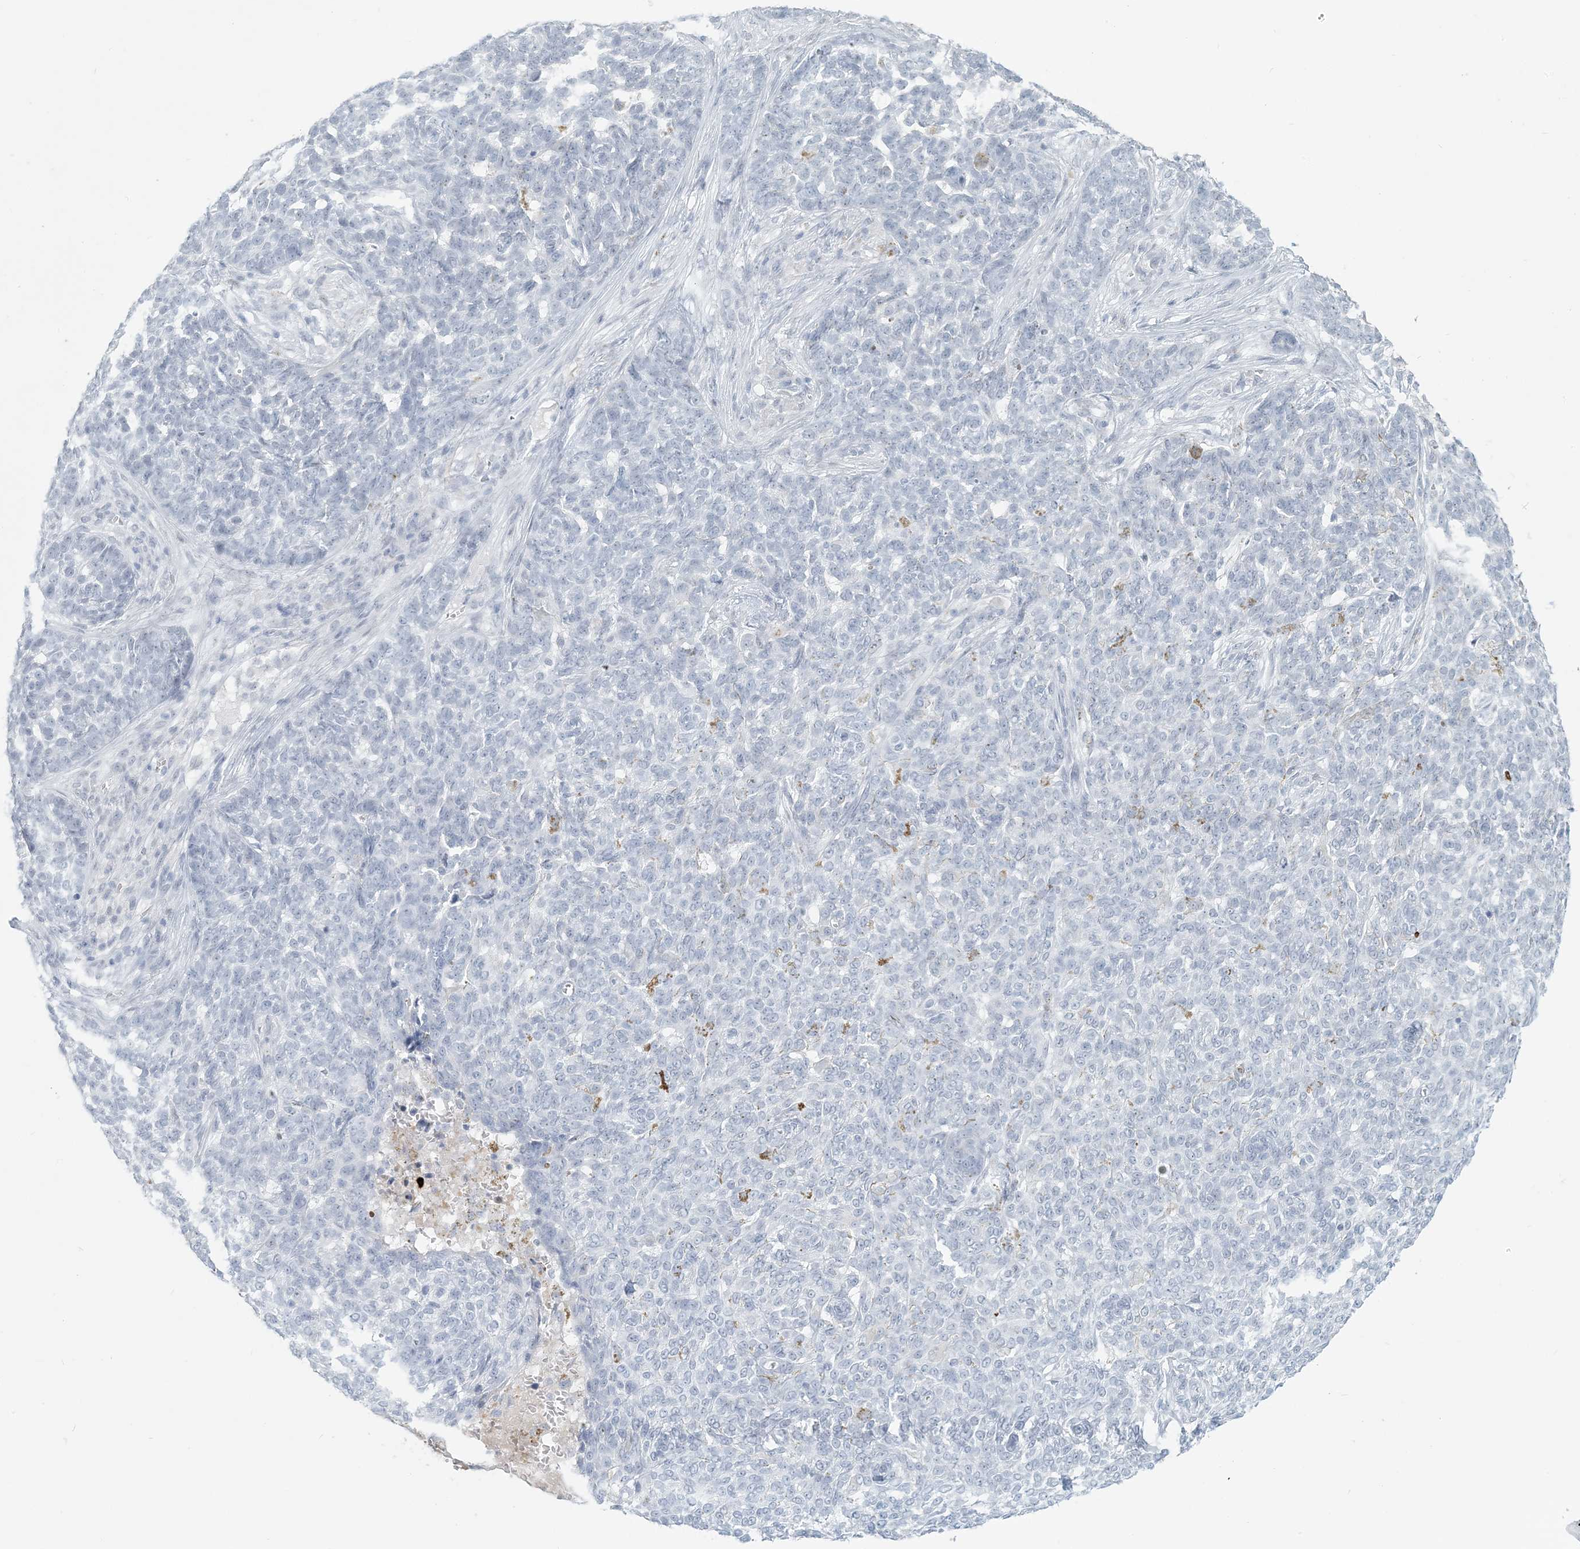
{"staining": {"intensity": "negative", "quantity": "none", "location": "none"}, "tissue": "skin cancer", "cell_type": "Tumor cells", "image_type": "cancer", "snomed": [{"axis": "morphology", "description": "Basal cell carcinoma"}, {"axis": "topography", "description": "Skin"}], "caption": "Immunohistochemistry (IHC) of skin cancer (basal cell carcinoma) displays no positivity in tumor cells.", "gene": "SCML1", "patient": {"sex": "male", "age": 85}}